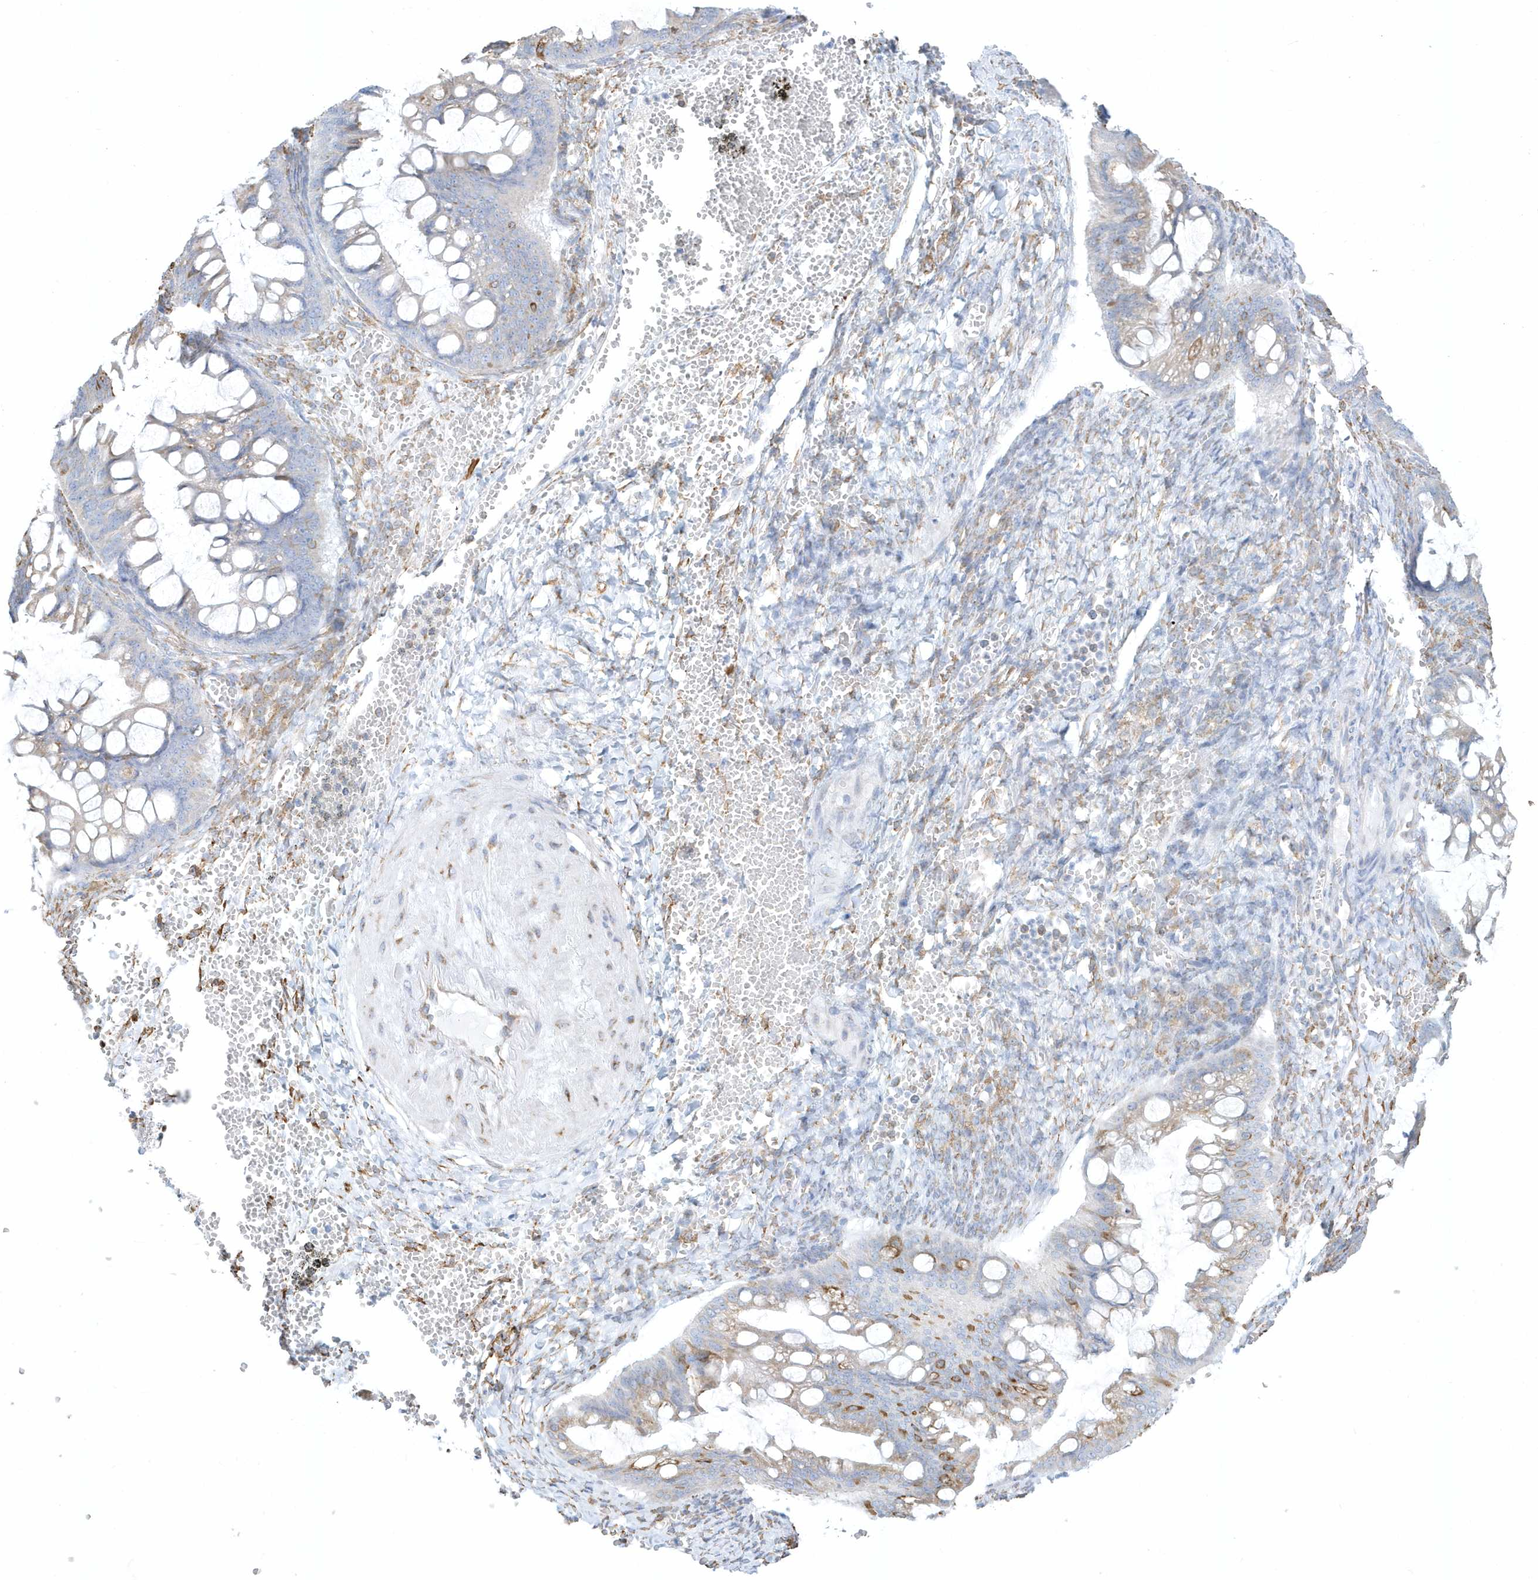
{"staining": {"intensity": "moderate", "quantity": "<25%", "location": "cytoplasmic/membranous"}, "tissue": "ovarian cancer", "cell_type": "Tumor cells", "image_type": "cancer", "snomed": [{"axis": "morphology", "description": "Cystadenocarcinoma, mucinous, NOS"}, {"axis": "topography", "description": "Ovary"}], "caption": "A high-resolution photomicrograph shows immunohistochemistry (IHC) staining of ovarian cancer, which demonstrates moderate cytoplasmic/membranous positivity in about <25% of tumor cells.", "gene": "DCAF1", "patient": {"sex": "female", "age": 73}}